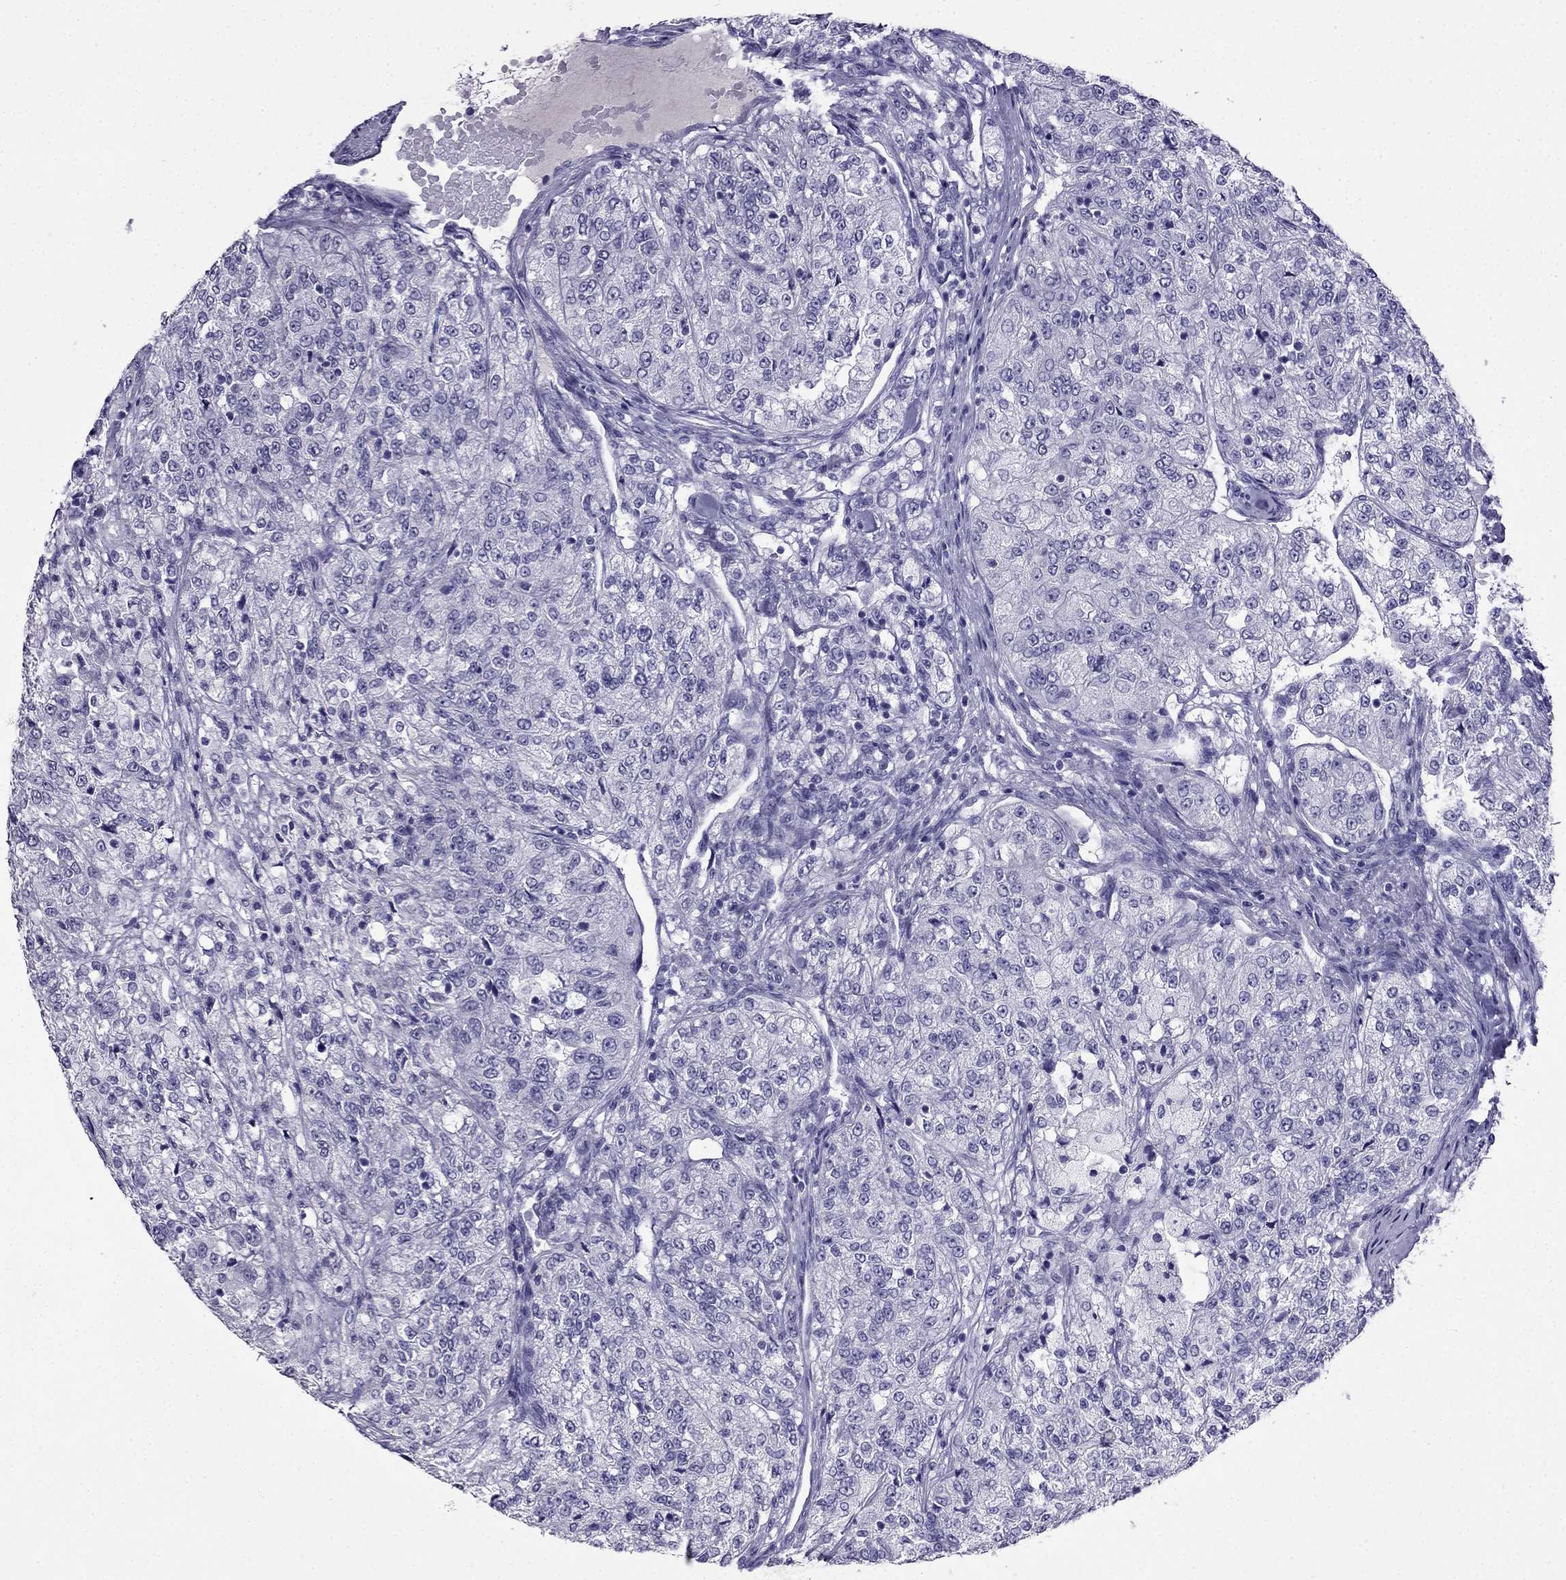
{"staining": {"intensity": "negative", "quantity": "none", "location": "none"}, "tissue": "renal cancer", "cell_type": "Tumor cells", "image_type": "cancer", "snomed": [{"axis": "morphology", "description": "Adenocarcinoma, NOS"}, {"axis": "topography", "description": "Kidney"}], "caption": "IHC photomicrograph of human adenocarcinoma (renal) stained for a protein (brown), which reveals no staining in tumor cells.", "gene": "CDHR4", "patient": {"sex": "female", "age": 63}}